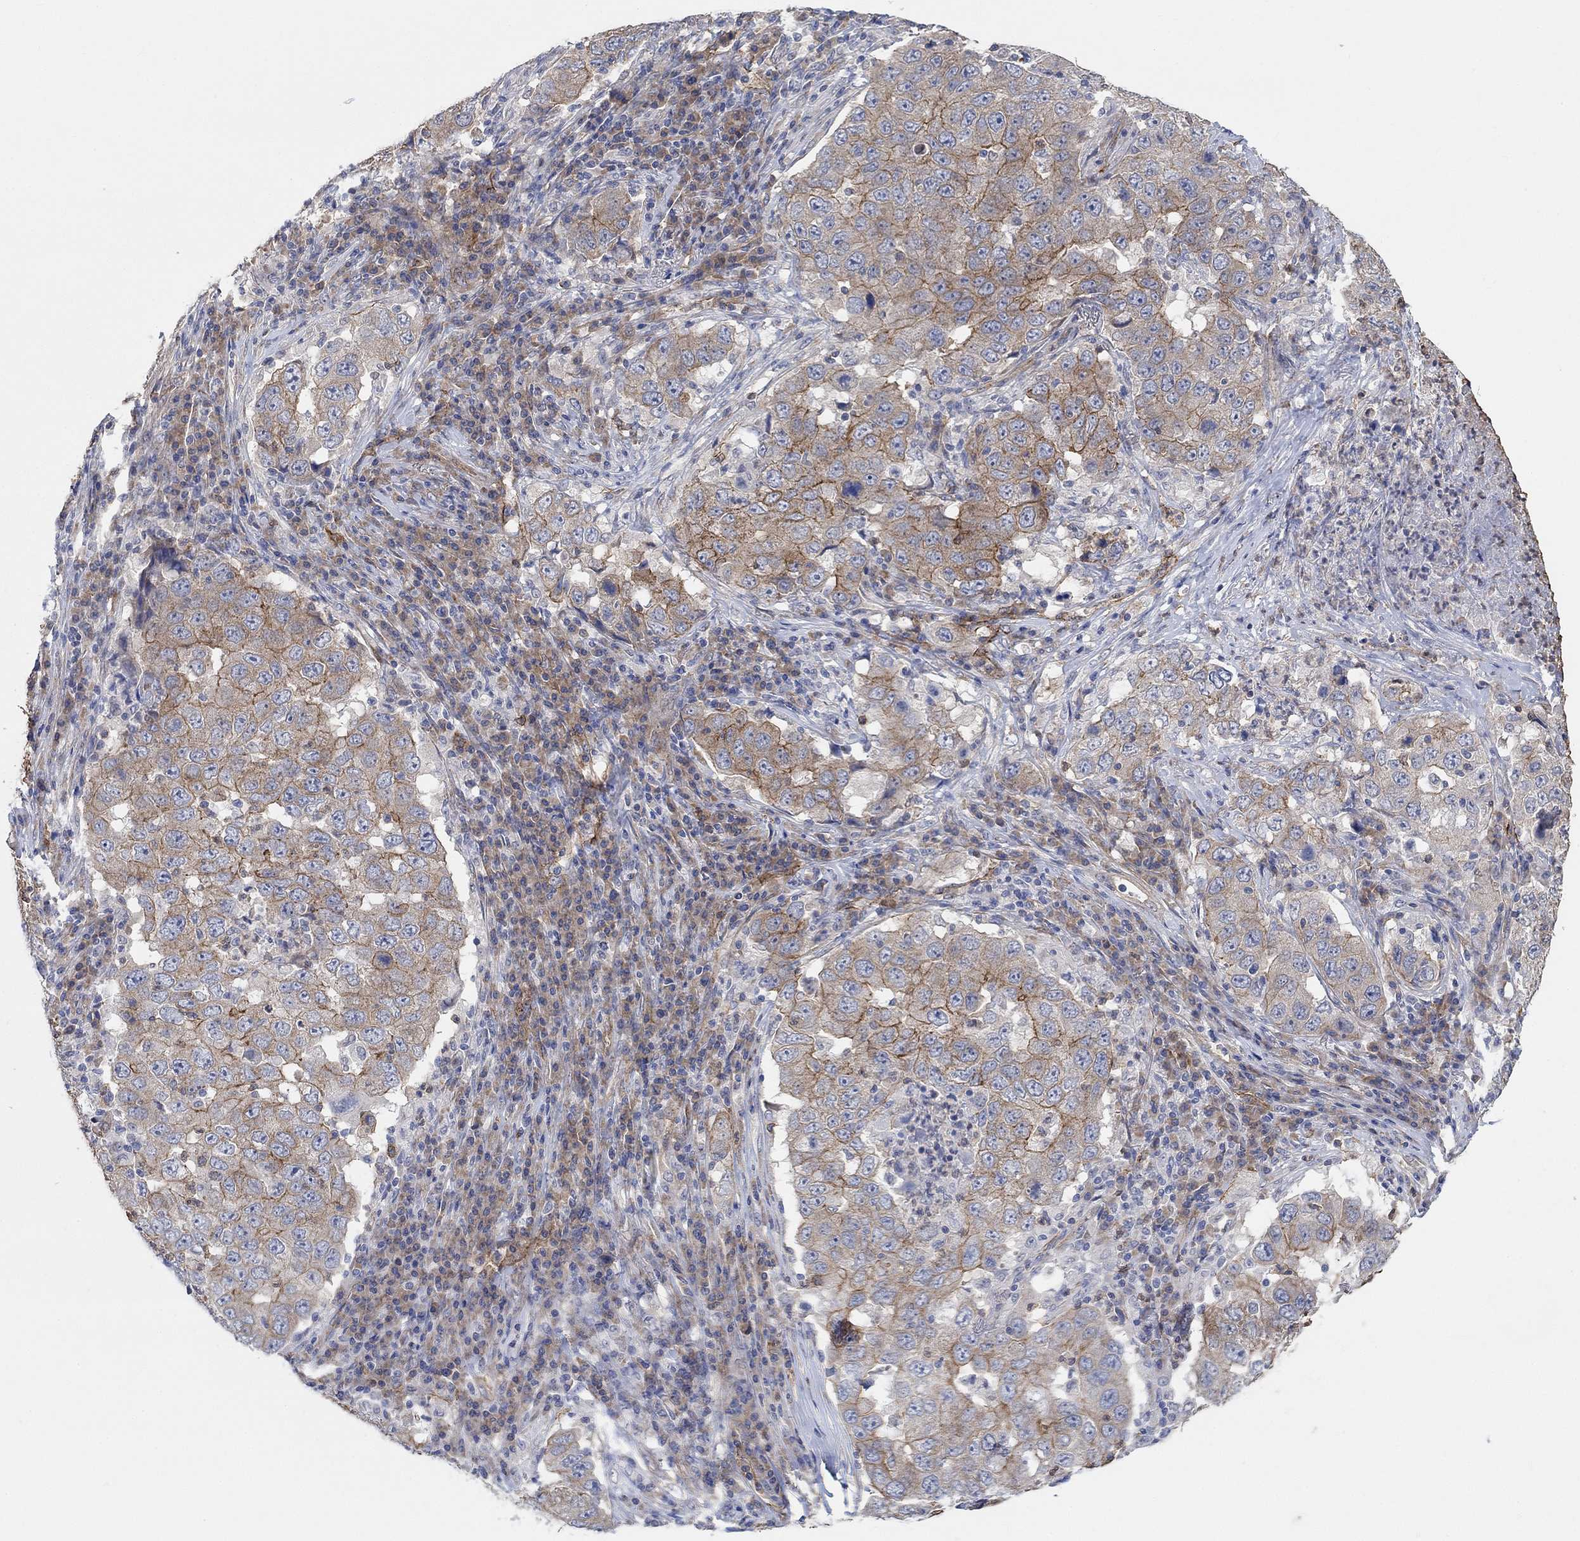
{"staining": {"intensity": "moderate", "quantity": "25%-75%", "location": "cytoplasmic/membranous"}, "tissue": "lung cancer", "cell_type": "Tumor cells", "image_type": "cancer", "snomed": [{"axis": "morphology", "description": "Adenocarcinoma, NOS"}, {"axis": "topography", "description": "Lung"}], "caption": "Lung adenocarcinoma was stained to show a protein in brown. There is medium levels of moderate cytoplasmic/membranous positivity in approximately 25%-75% of tumor cells.", "gene": "SYT16", "patient": {"sex": "male", "age": 73}}